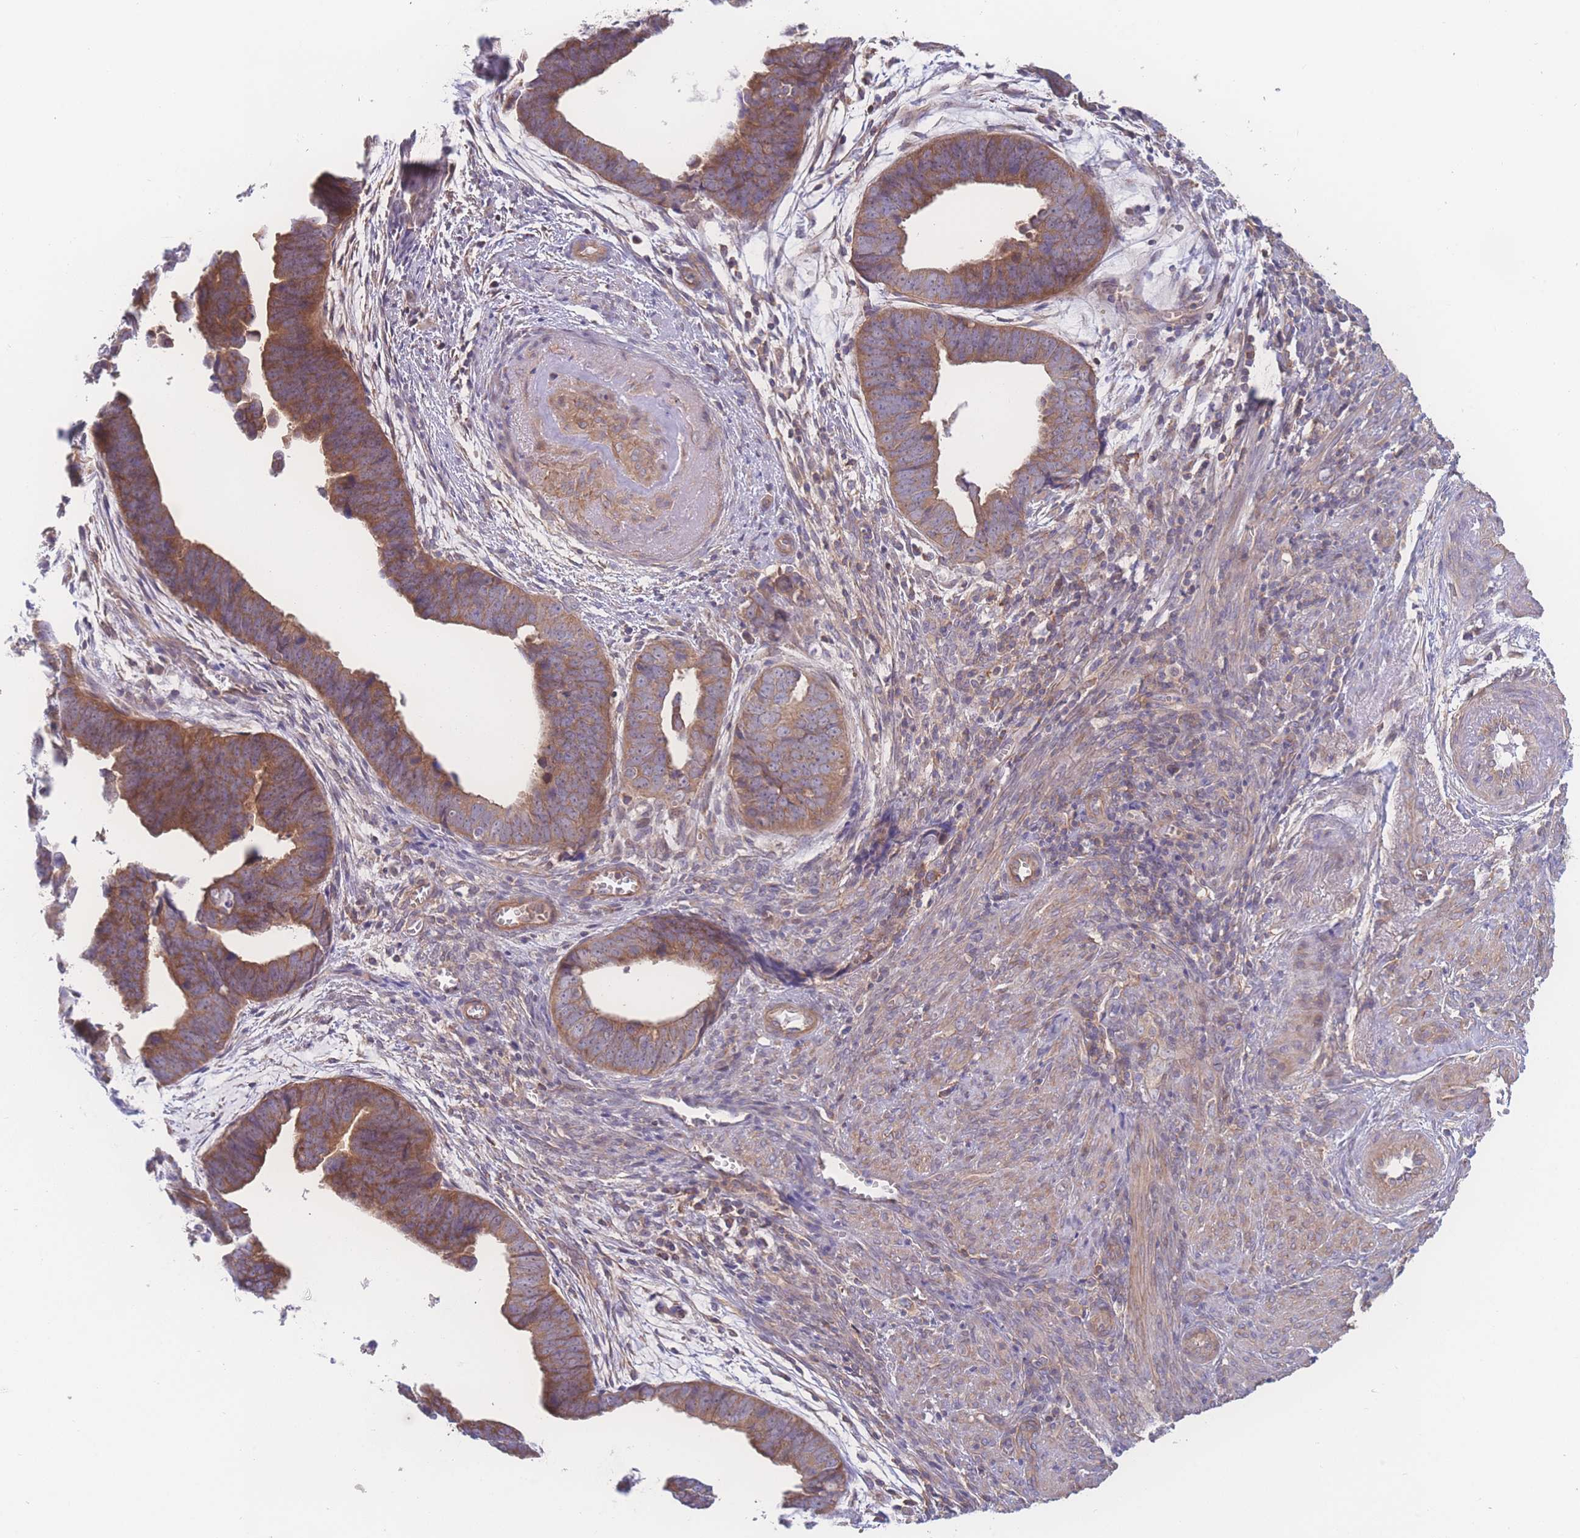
{"staining": {"intensity": "moderate", "quantity": ">75%", "location": "cytoplasmic/membranous"}, "tissue": "endometrial cancer", "cell_type": "Tumor cells", "image_type": "cancer", "snomed": [{"axis": "morphology", "description": "Adenocarcinoma, NOS"}, {"axis": "topography", "description": "Endometrium"}], "caption": "Brown immunohistochemical staining in human endometrial cancer shows moderate cytoplasmic/membranous positivity in approximately >75% of tumor cells.", "gene": "CFAP97", "patient": {"sex": "female", "age": 75}}